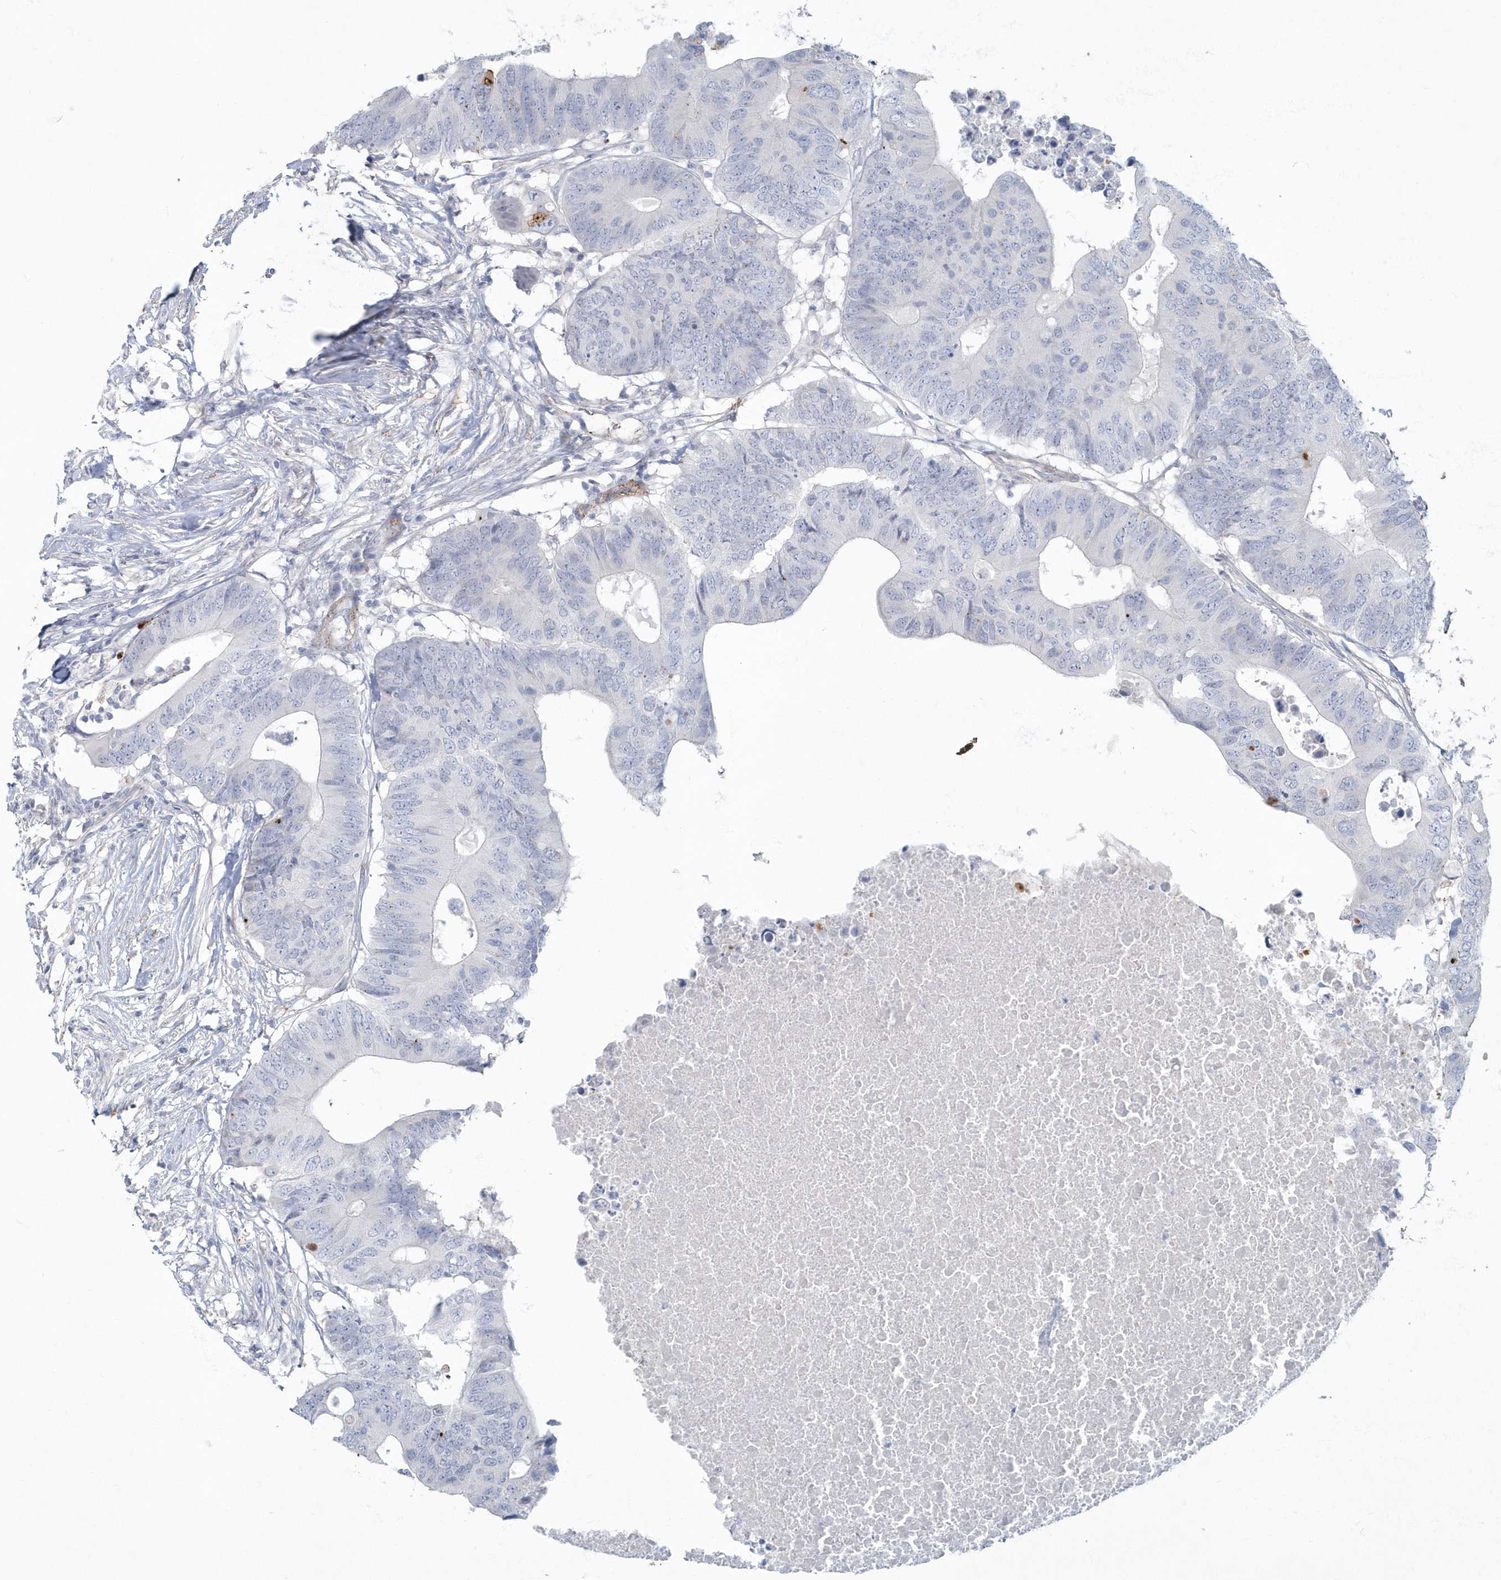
{"staining": {"intensity": "negative", "quantity": "none", "location": "none"}, "tissue": "colorectal cancer", "cell_type": "Tumor cells", "image_type": "cancer", "snomed": [{"axis": "morphology", "description": "Adenocarcinoma, NOS"}, {"axis": "topography", "description": "Colon"}], "caption": "A photomicrograph of human colorectal cancer is negative for staining in tumor cells.", "gene": "MYOT", "patient": {"sex": "male", "age": 71}}